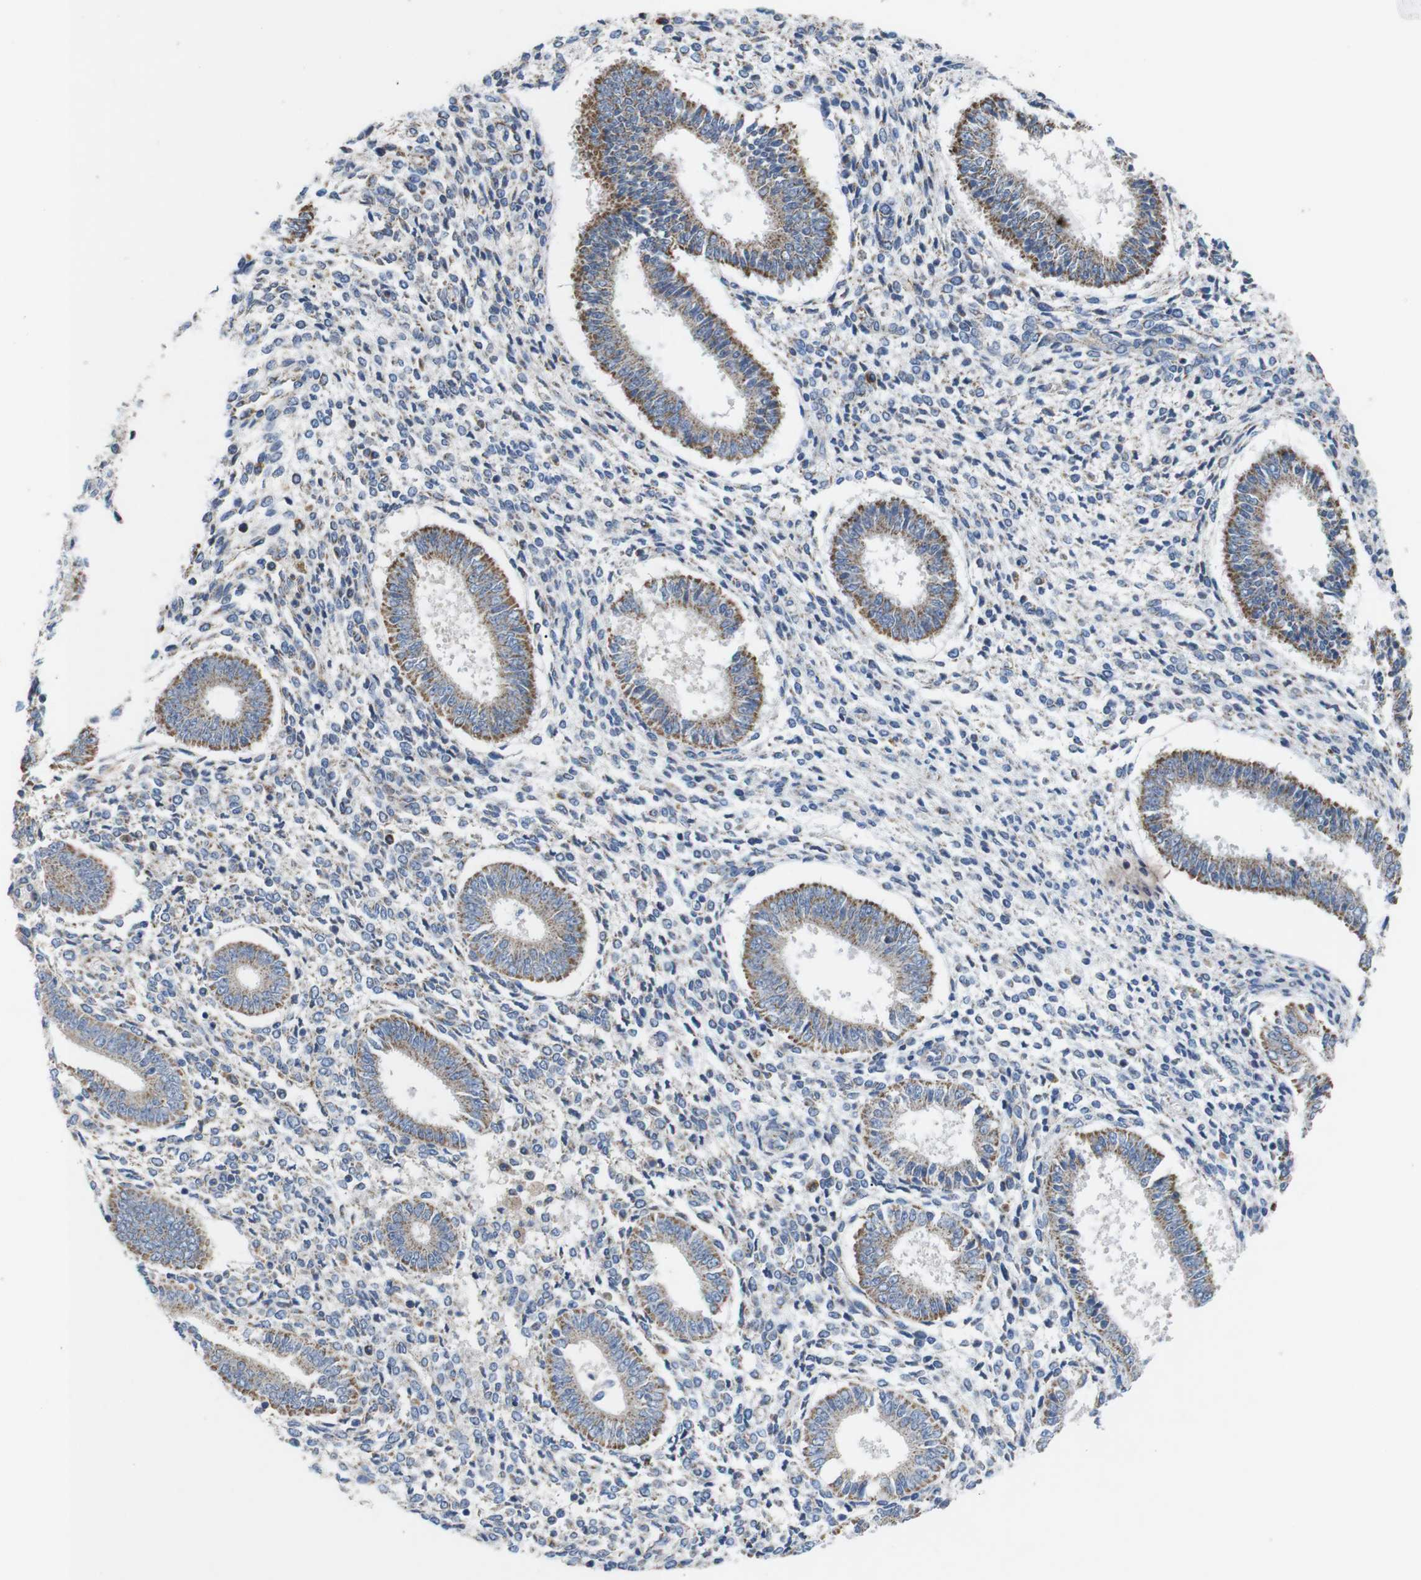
{"staining": {"intensity": "weak", "quantity": "<25%", "location": "cytoplasmic/membranous"}, "tissue": "endometrium", "cell_type": "Cells in endometrial stroma", "image_type": "normal", "snomed": [{"axis": "morphology", "description": "Normal tissue, NOS"}, {"axis": "topography", "description": "Endometrium"}], "caption": "DAB immunohistochemical staining of unremarkable endometrium exhibits no significant staining in cells in endometrial stroma.", "gene": "F2RL1", "patient": {"sex": "female", "age": 35}}